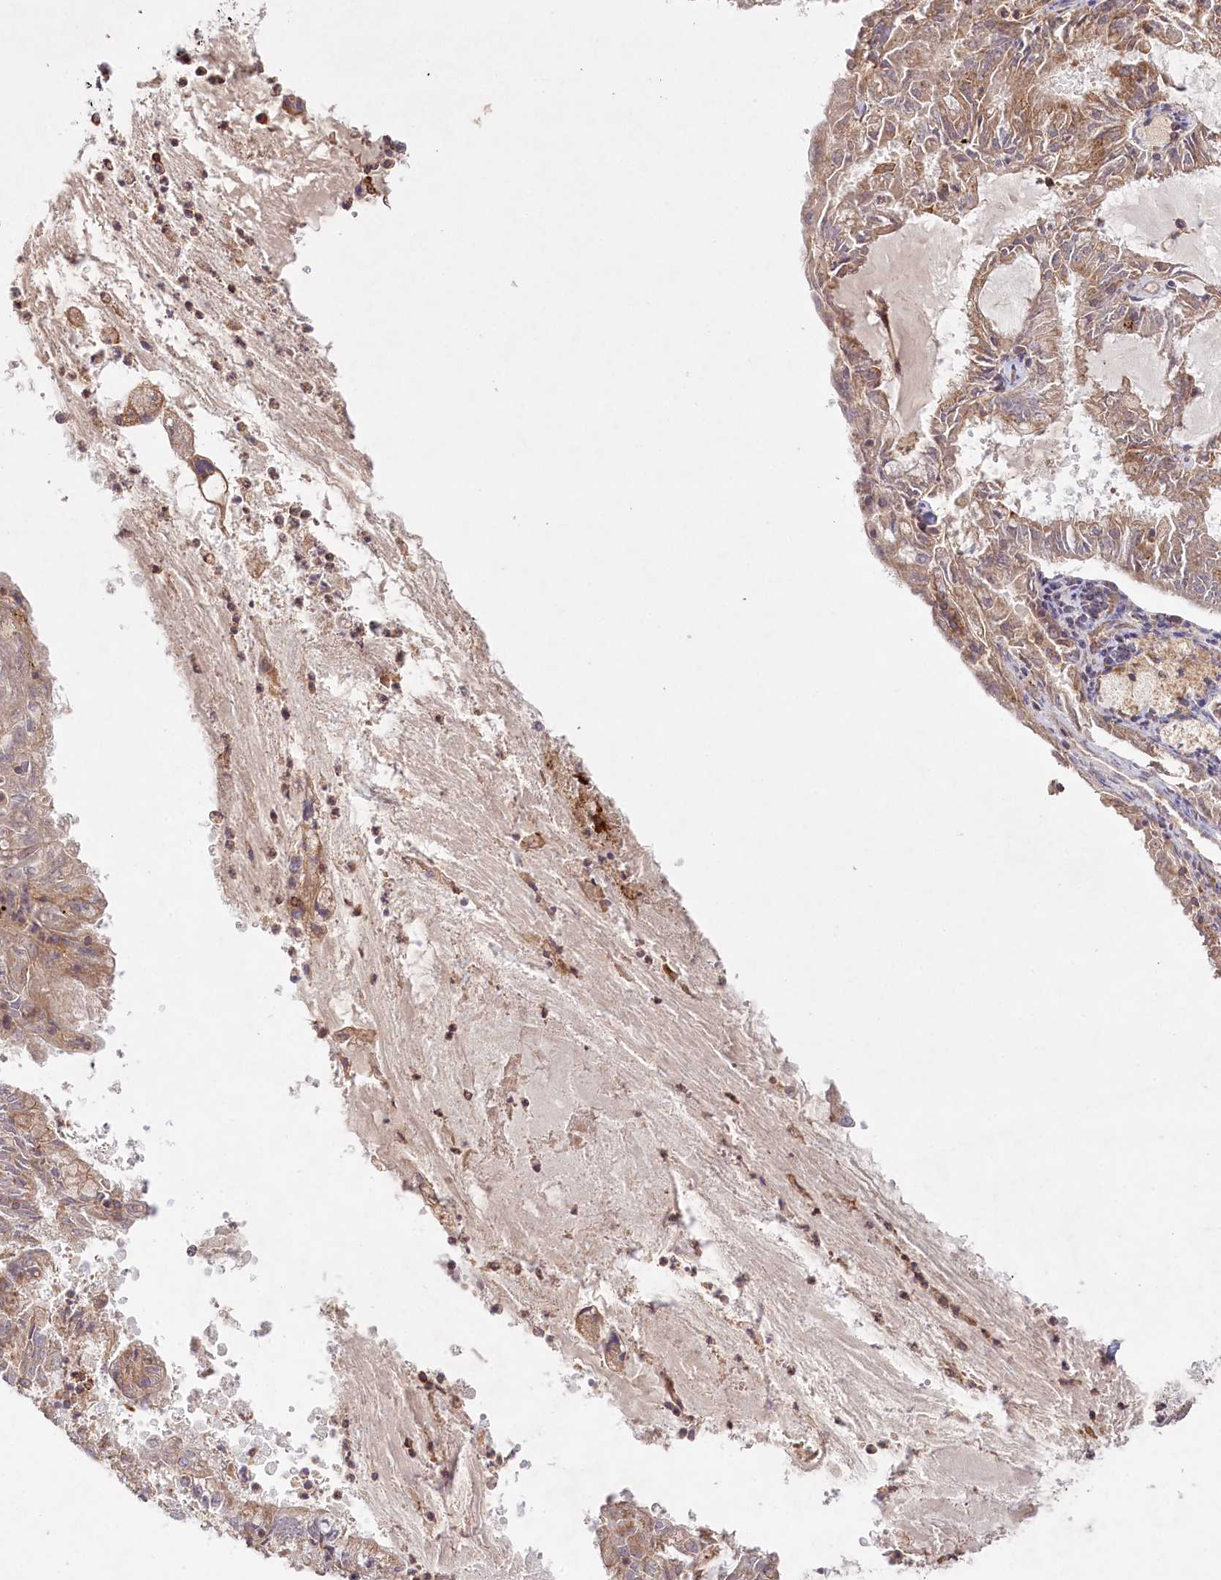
{"staining": {"intensity": "moderate", "quantity": ">75%", "location": "cytoplasmic/membranous"}, "tissue": "endometrial cancer", "cell_type": "Tumor cells", "image_type": "cancer", "snomed": [{"axis": "morphology", "description": "Adenocarcinoma, NOS"}, {"axis": "topography", "description": "Endometrium"}], "caption": "Protein expression analysis of adenocarcinoma (endometrial) shows moderate cytoplasmic/membranous staining in about >75% of tumor cells. The staining was performed using DAB (3,3'-diaminobenzidine) to visualize the protein expression in brown, while the nuclei were stained in blue with hematoxylin (Magnification: 20x).", "gene": "RBP5", "patient": {"sex": "female", "age": 57}}